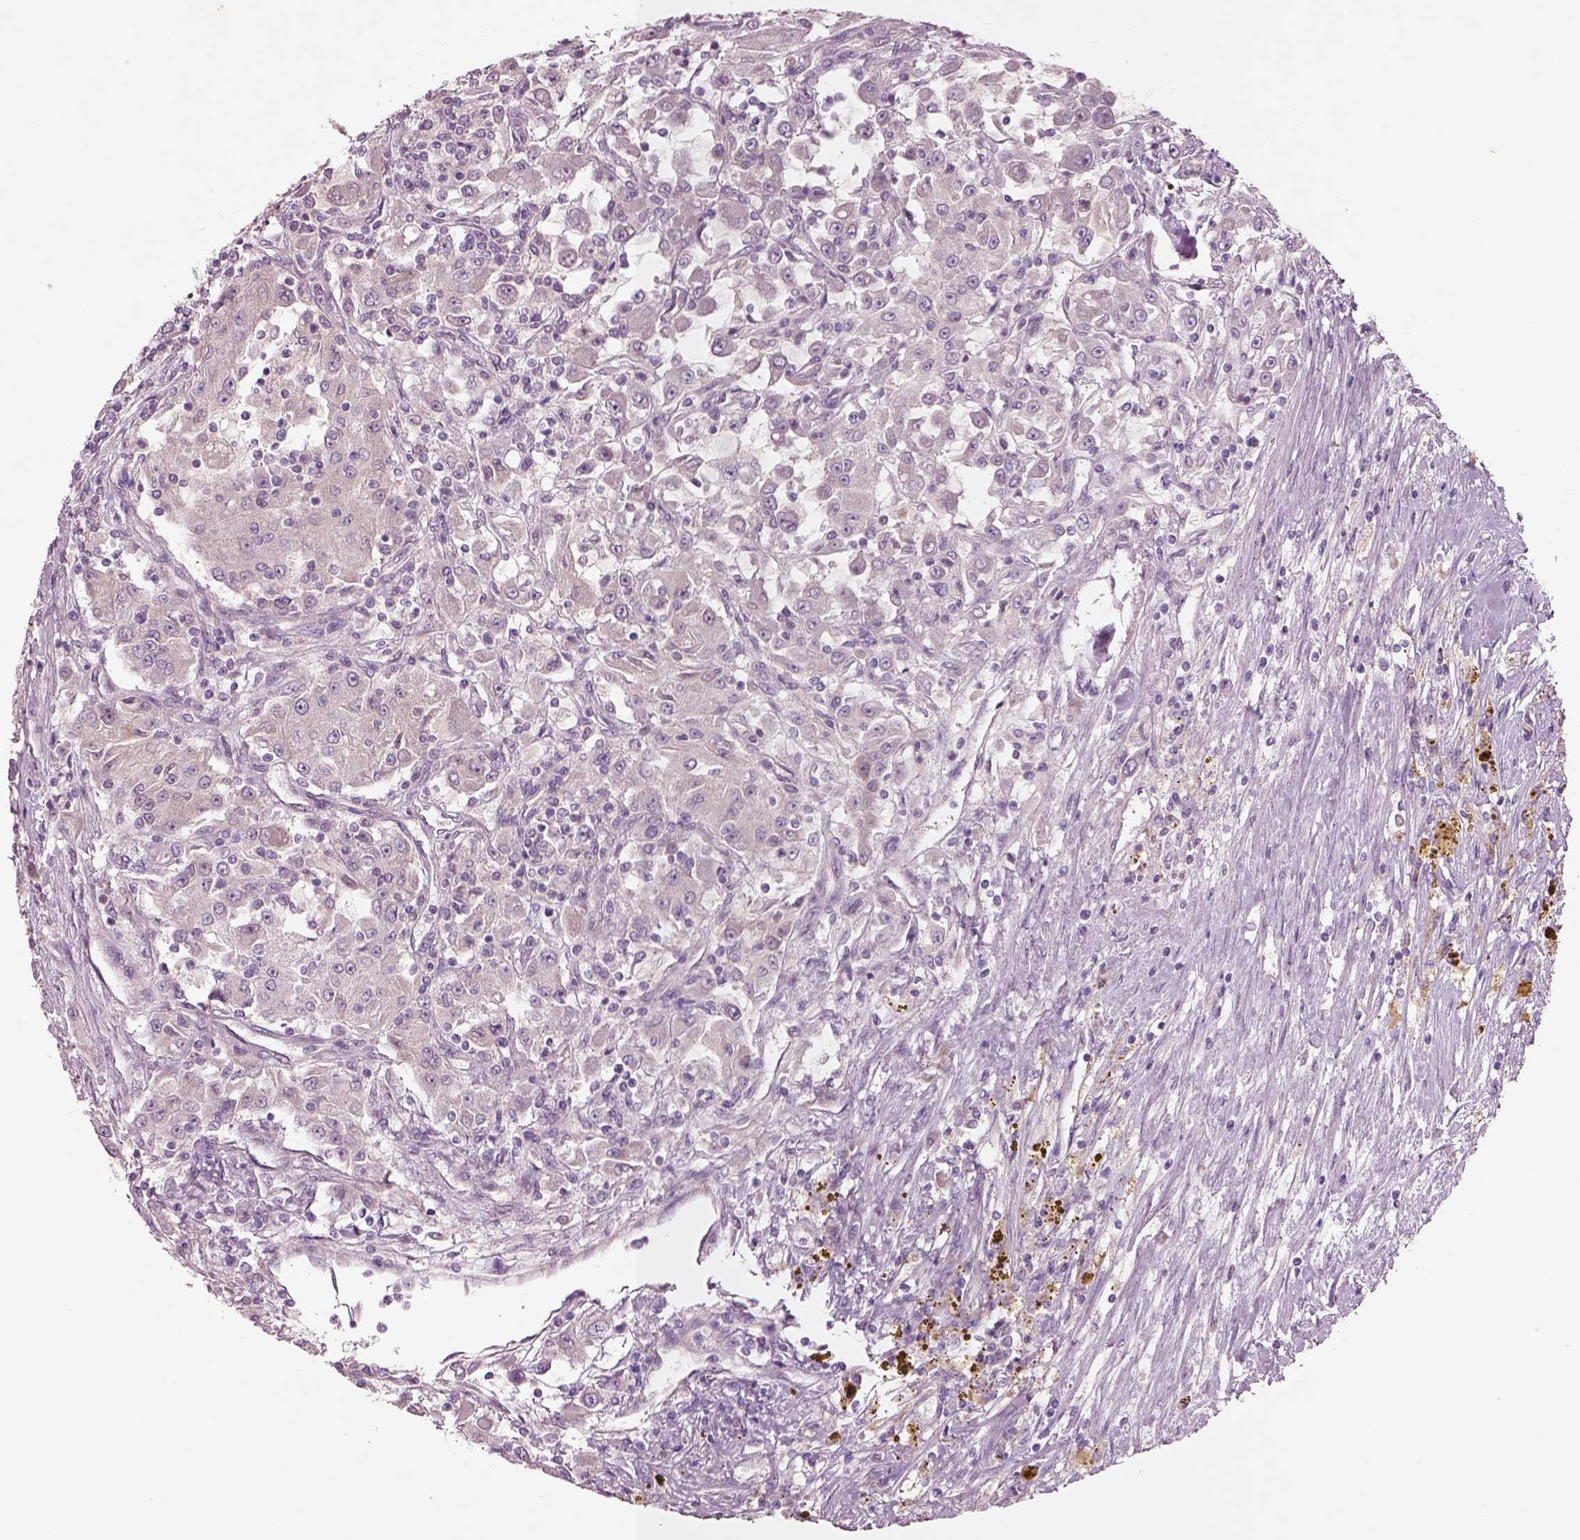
{"staining": {"intensity": "negative", "quantity": "none", "location": "none"}, "tissue": "renal cancer", "cell_type": "Tumor cells", "image_type": "cancer", "snomed": [{"axis": "morphology", "description": "Adenocarcinoma, NOS"}, {"axis": "topography", "description": "Kidney"}], "caption": "Immunohistochemistry (IHC) histopathology image of human renal cancer stained for a protein (brown), which reveals no positivity in tumor cells. Nuclei are stained in blue.", "gene": "DUOXA2", "patient": {"sex": "female", "age": 67}}